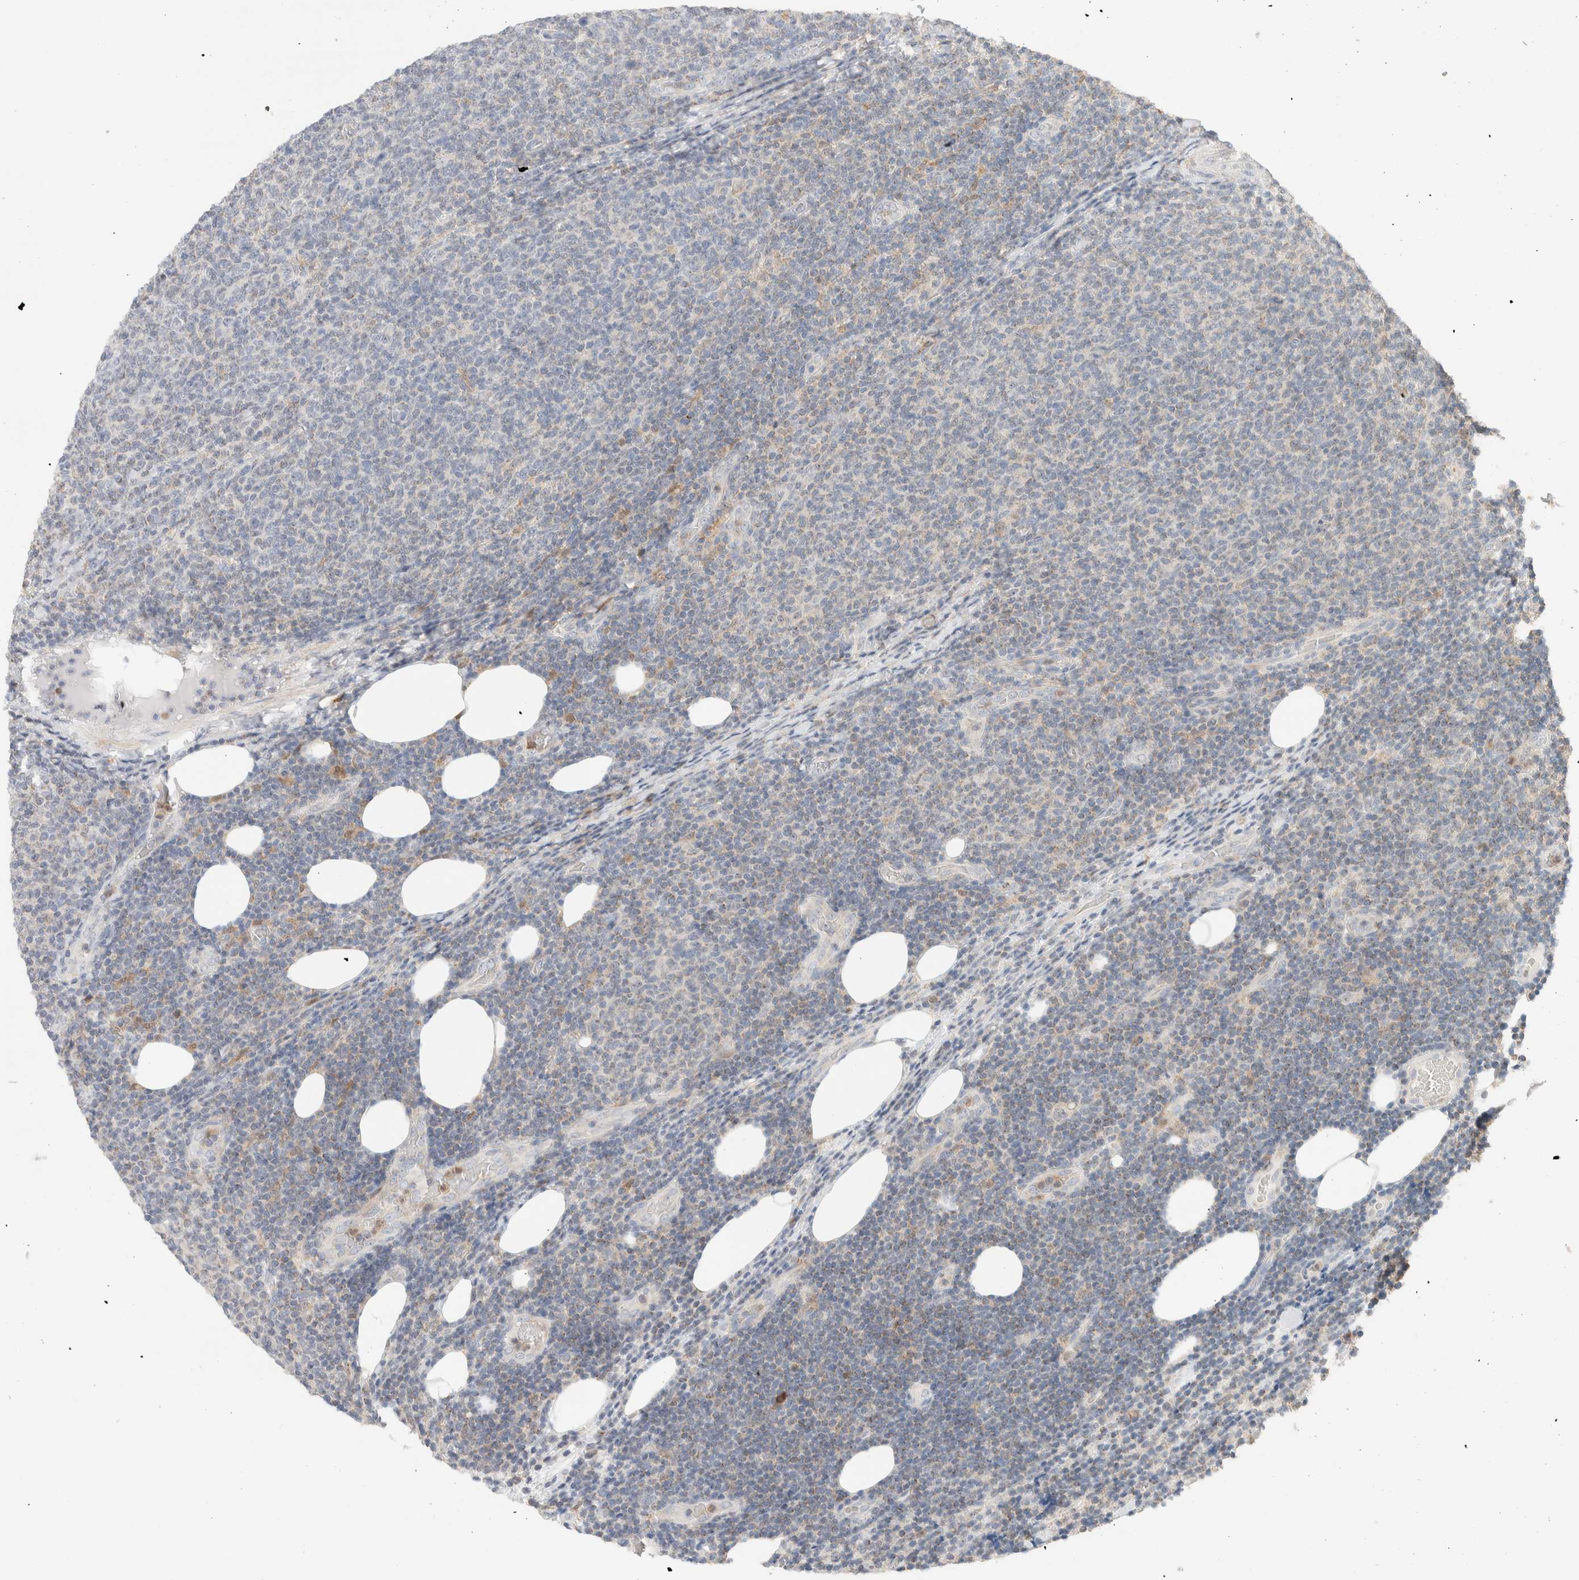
{"staining": {"intensity": "negative", "quantity": "none", "location": "none"}, "tissue": "lymphoma", "cell_type": "Tumor cells", "image_type": "cancer", "snomed": [{"axis": "morphology", "description": "Malignant lymphoma, non-Hodgkin's type, Low grade"}, {"axis": "topography", "description": "Lymph node"}], "caption": "This is a micrograph of immunohistochemistry (IHC) staining of lymphoma, which shows no positivity in tumor cells.", "gene": "HDHD3", "patient": {"sex": "male", "age": 66}}